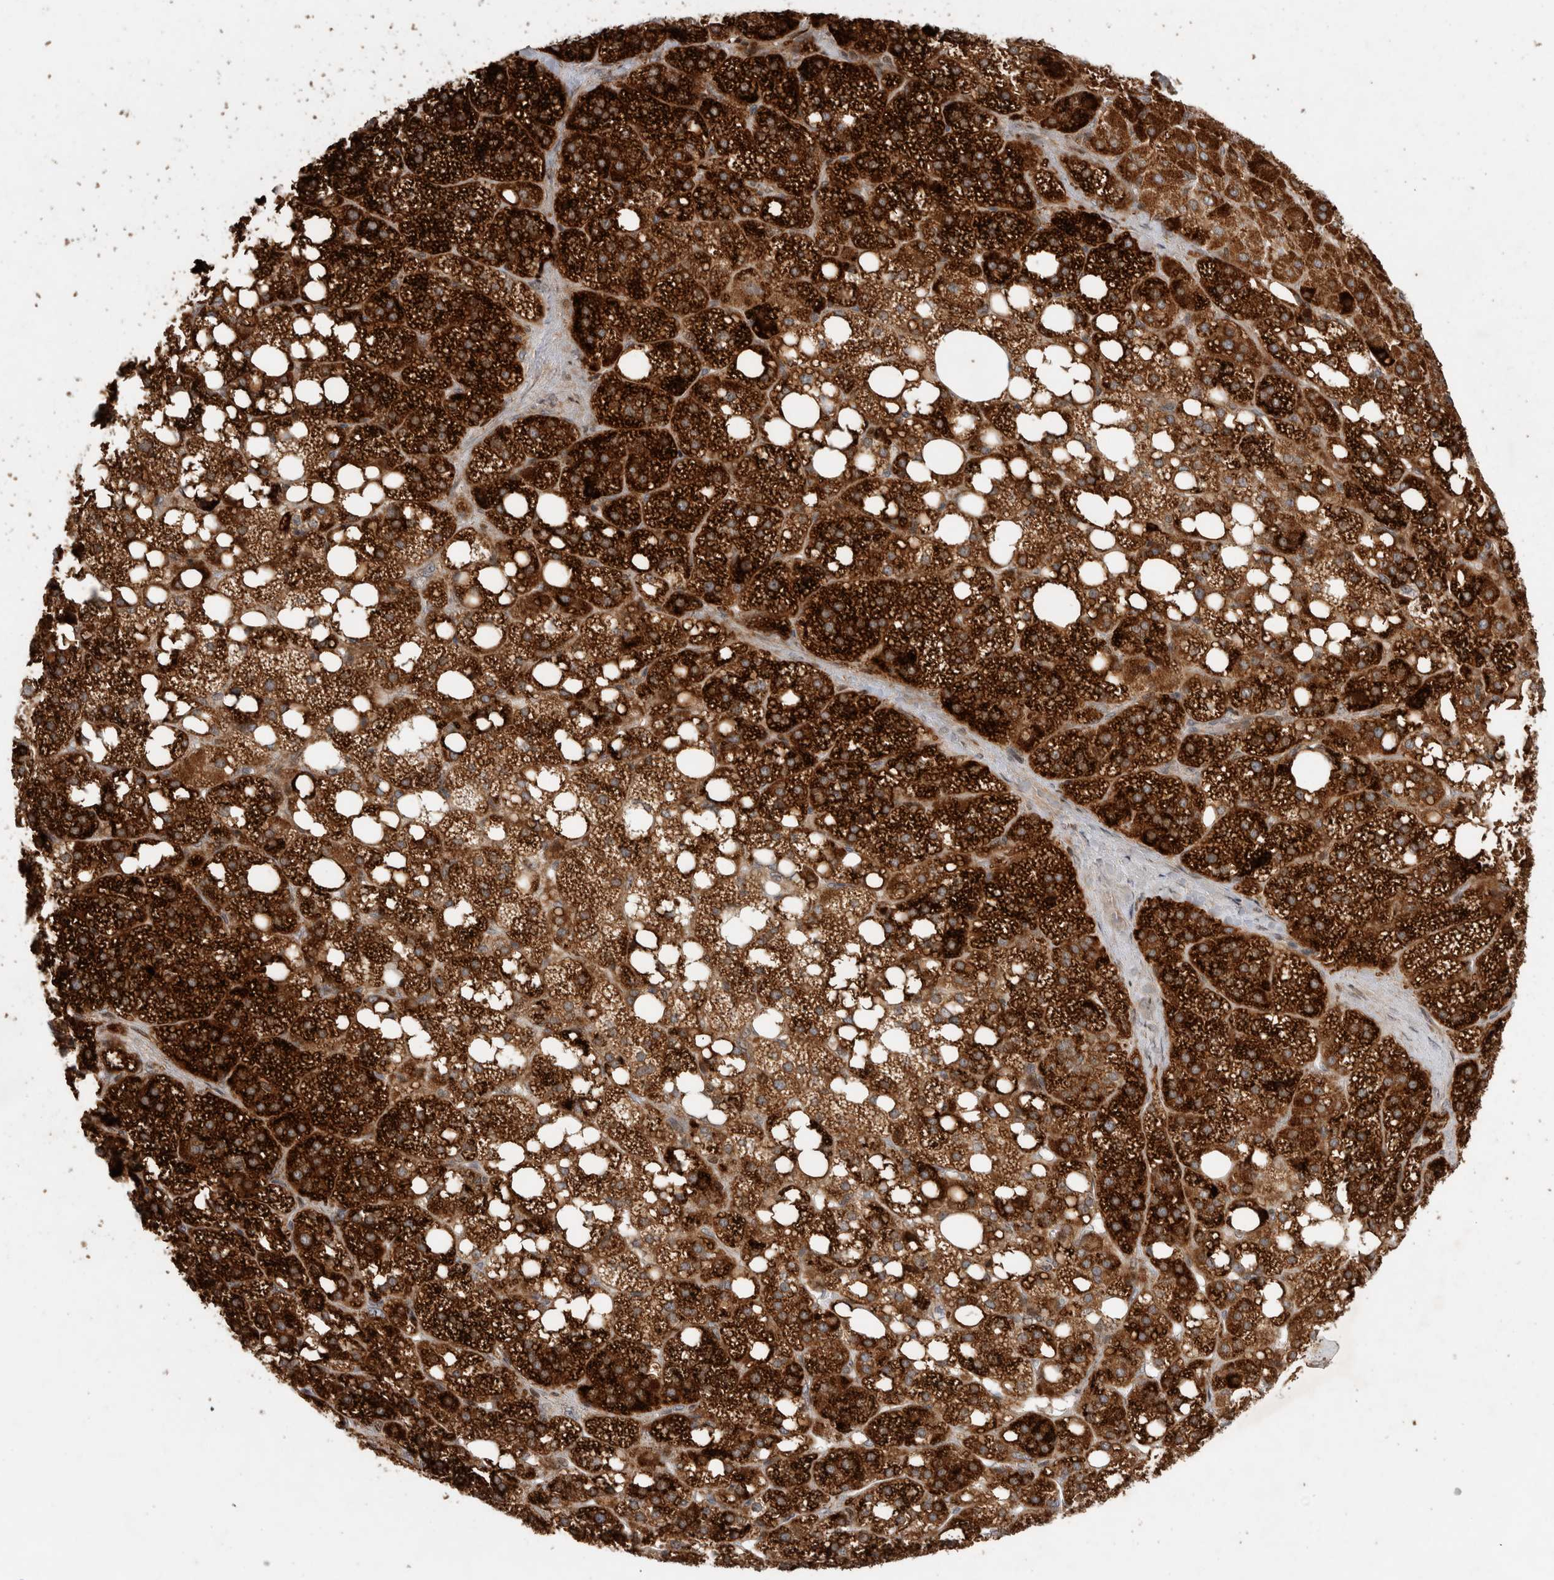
{"staining": {"intensity": "strong", "quantity": ">75%", "location": "cytoplasmic/membranous"}, "tissue": "adrenal gland", "cell_type": "Glandular cells", "image_type": "normal", "snomed": [{"axis": "morphology", "description": "Normal tissue, NOS"}, {"axis": "topography", "description": "Adrenal gland"}], "caption": "About >75% of glandular cells in normal adrenal gland reveal strong cytoplasmic/membranous protein staining as visualized by brown immunohistochemical staining.", "gene": "INSRR", "patient": {"sex": "female", "age": 59}}